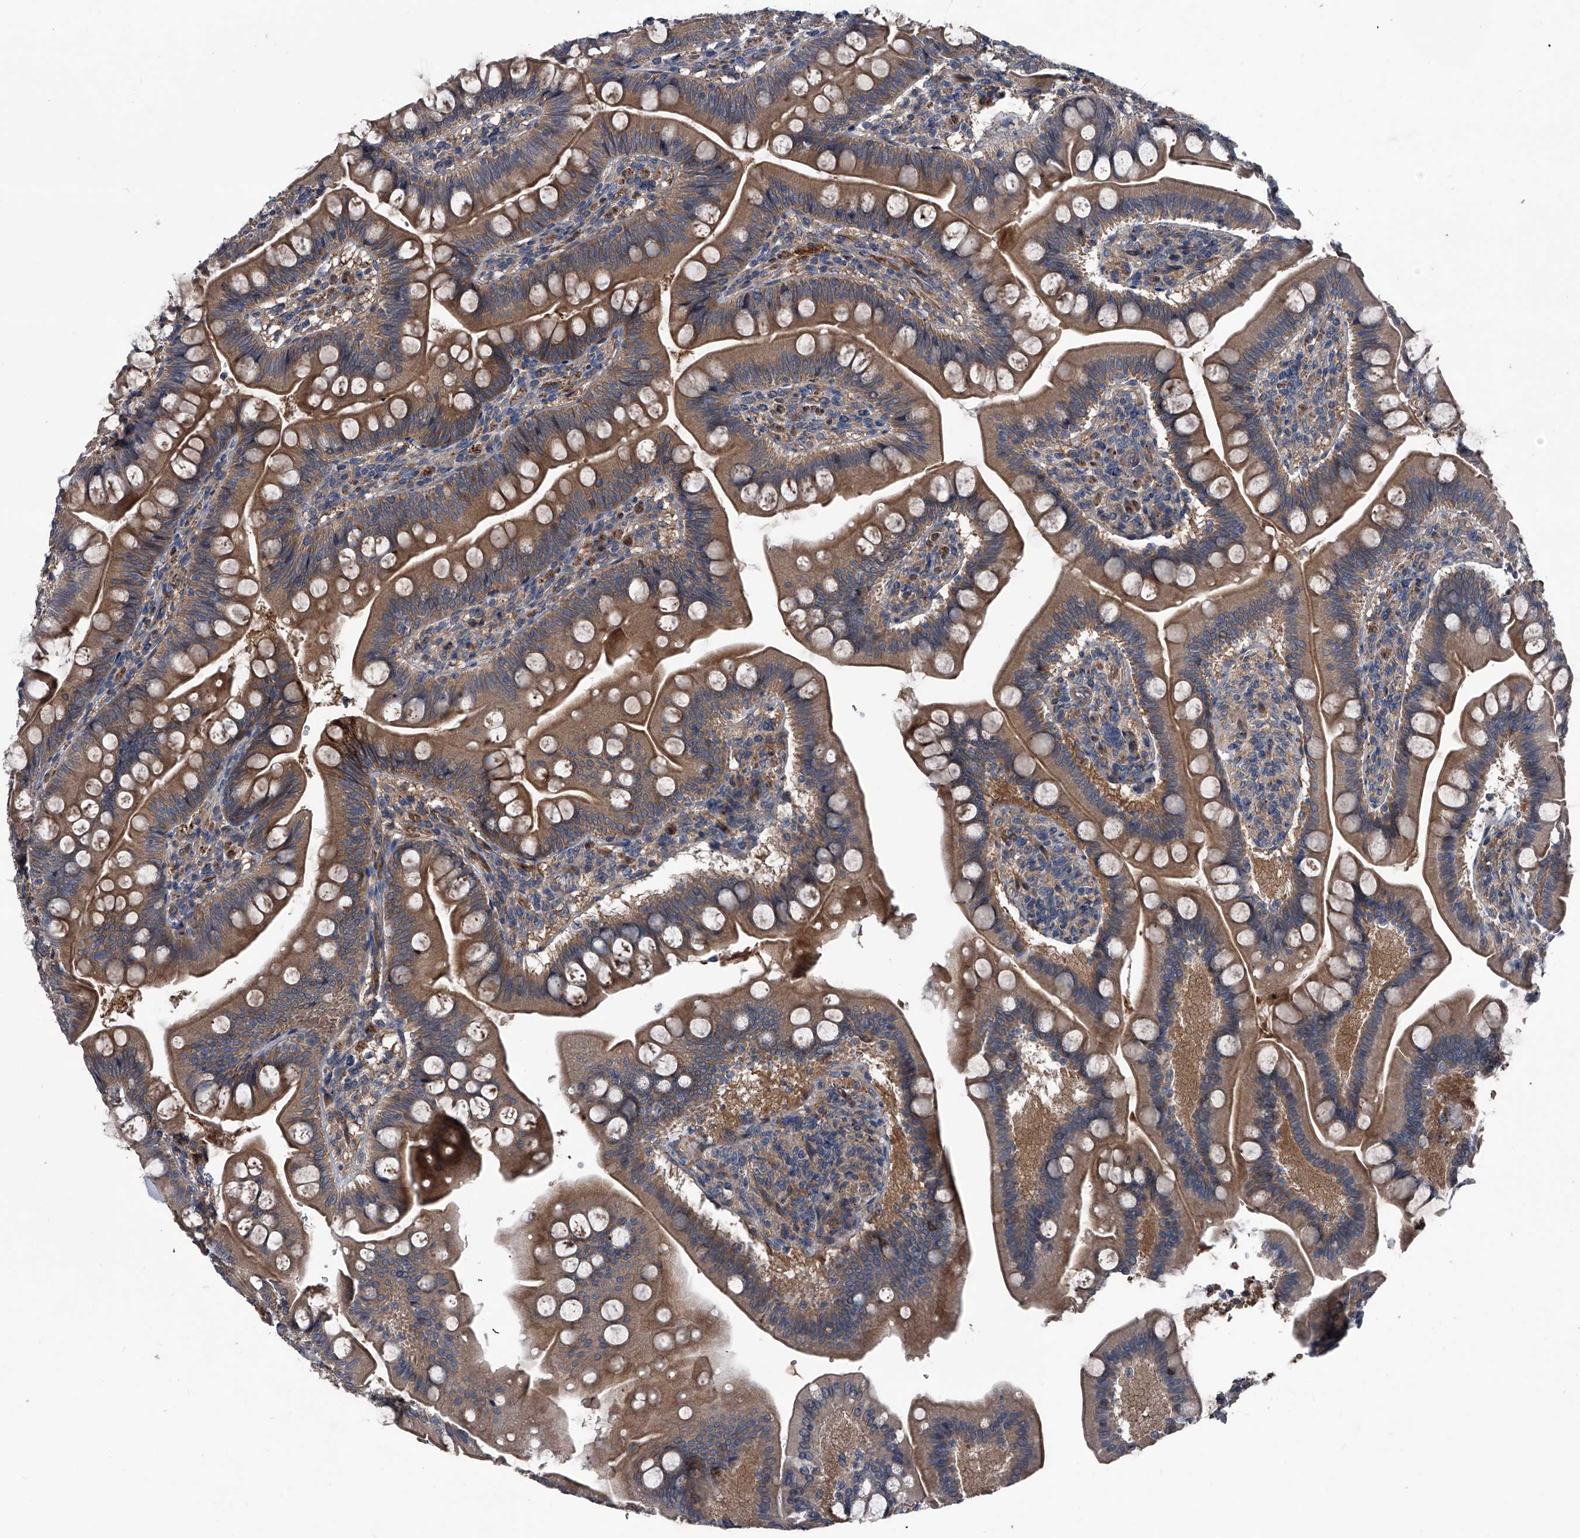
{"staining": {"intensity": "moderate", "quantity": ">75%", "location": "cytoplasmic/membranous"}, "tissue": "small intestine", "cell_type": "Glandular cells", "image_type": "normal", "snomed": [{"axis": "morphology", "description": "Normal tissue, NOS"}, {"axis": "topography", "description": "Small intestine"}], "caption": "The image shows a brown stain indicating the presence of a protein in the cytoplasmic/membranous of glandular cells in small intestine.", "gene": "KIF13A", "patient": {"sex": "male", "age": 7}}